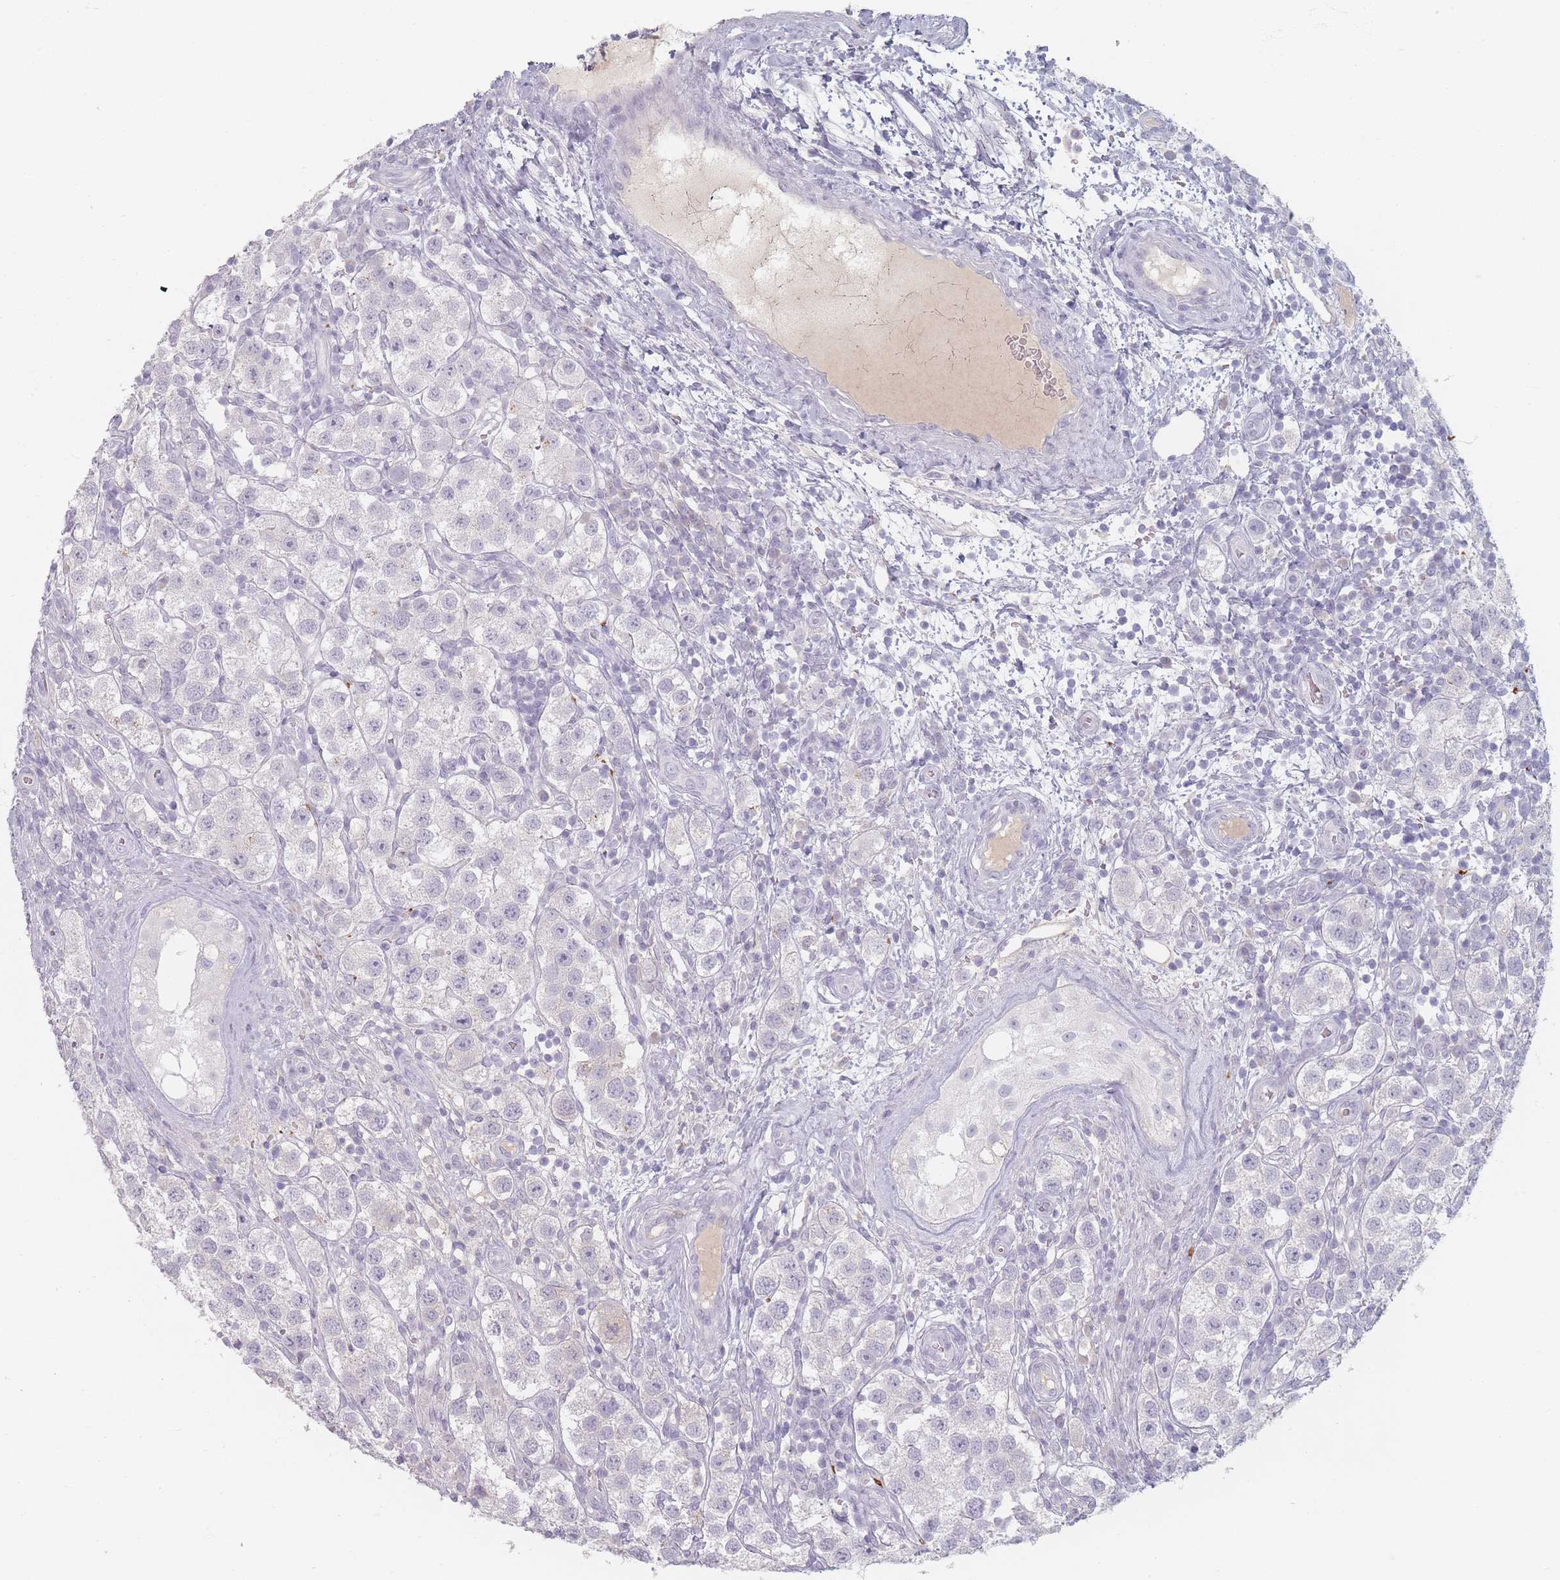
{"staining": {"intensity": "negative", "quantity": "none", "location": "none"}, "tissue": "testis cancer", "cell_type": "Tumor cells", "image_type": "cancer", "snomed": [{"axis": "morphology", "description": "Seminoma, NOS"}, {"axis": "topography", "description": "Testis"}], "caption": "This is a image of IHC staining of seminoma (testis), which shows no staining in tumor cells.", "gene": "HELZ2", "patient": {"sex": "male", "age": 37}}